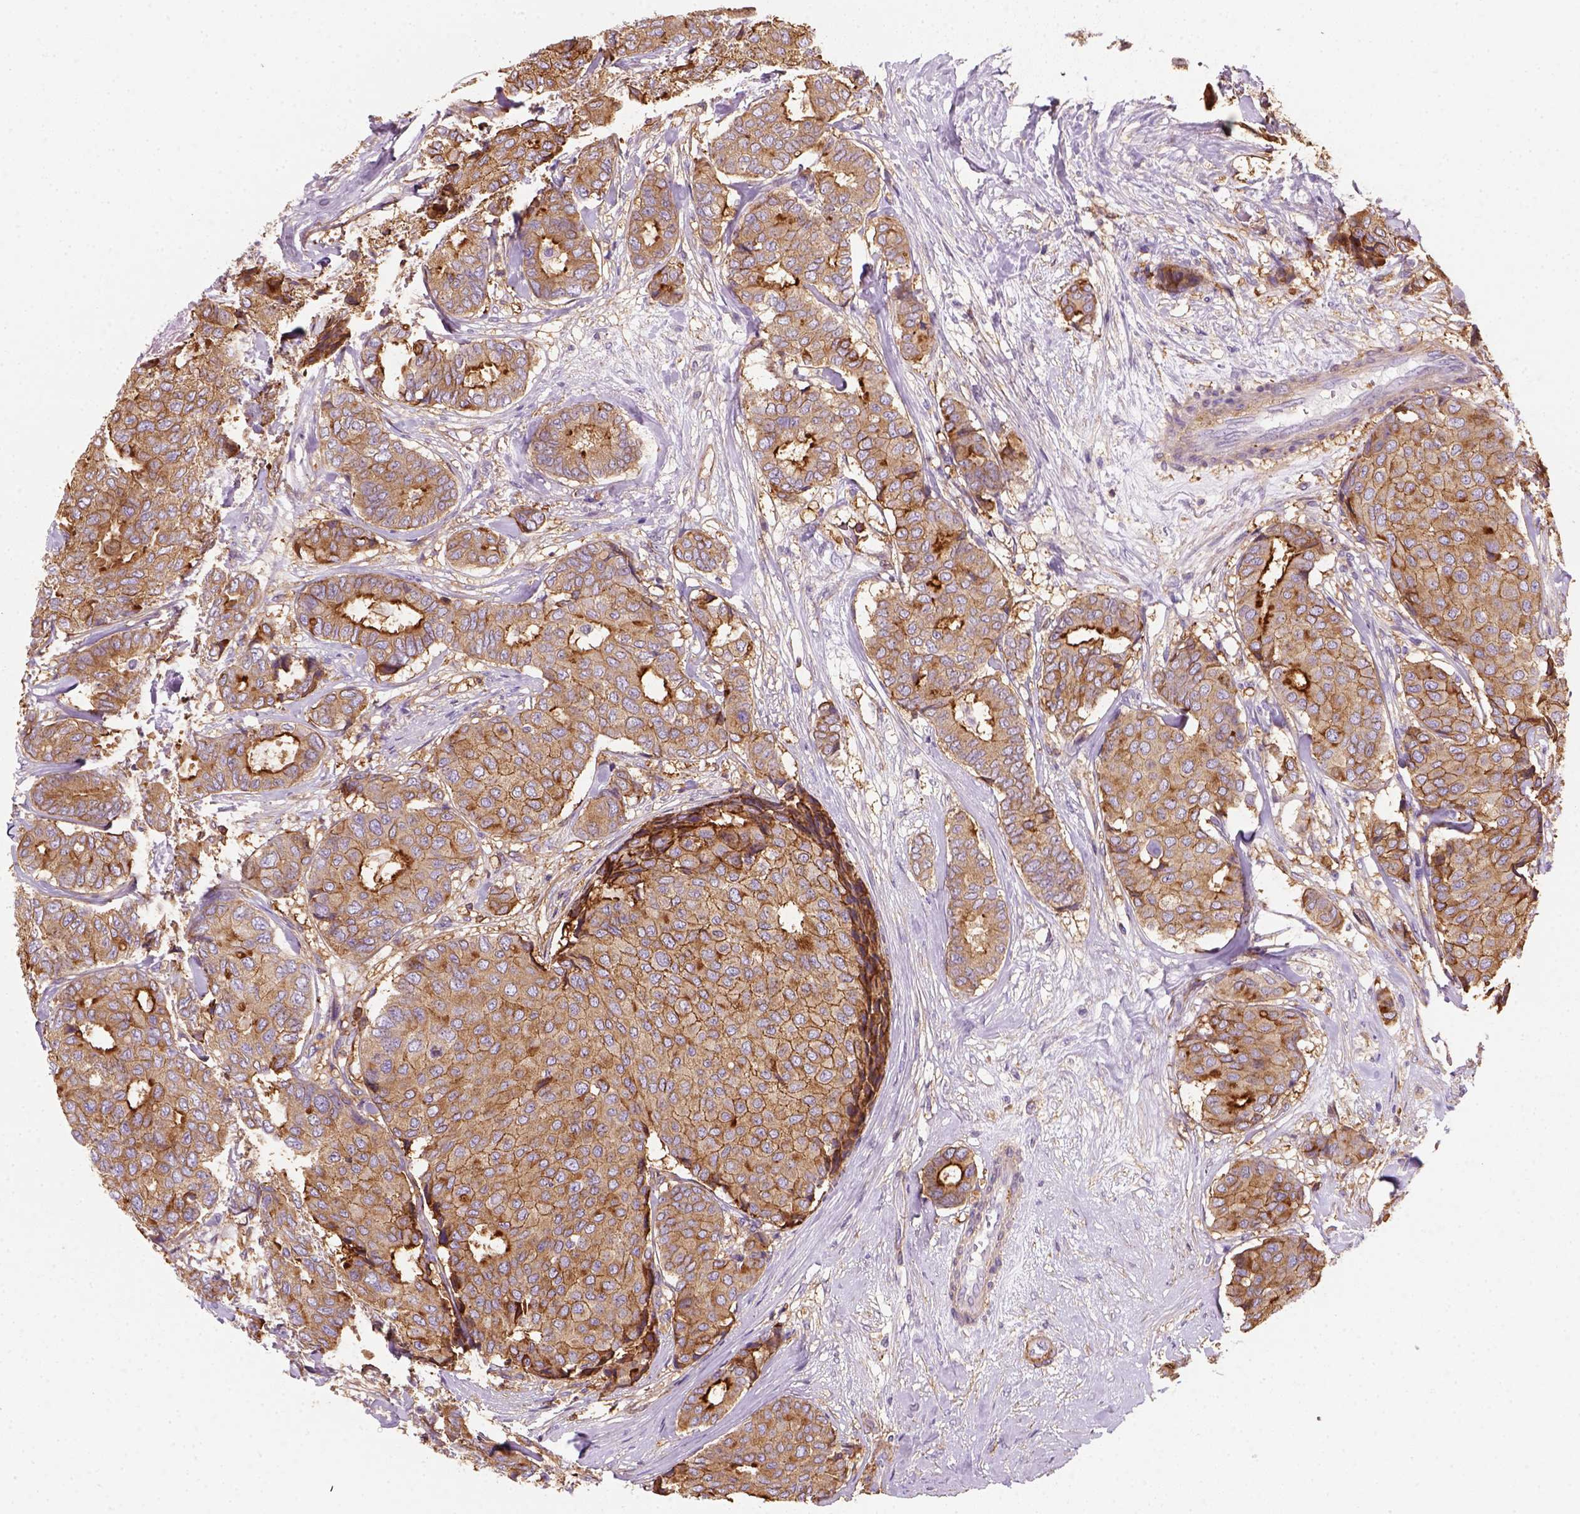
{"staining": {"intensity": "moderate", "quantity": ">75%", "location": "cytoplasmic/membranous"}, "tissue": "breast cancer", "cell_type": "Tumor cells", "image_type": "cancer", "snomed": [{"axis": "morphology", "description": "Duct carcinoma"}, {"axis": "topography", "description": "Breast"}], "caption": "This is an image of immunohistochemistry staining of infiltrating ductal carcinoma (breast), which shows moderate expression in the cytoplasmic/membranous of tumor cells.", "gene": "GPRC5D", "patient": {"sex": "female", "age": 75}}